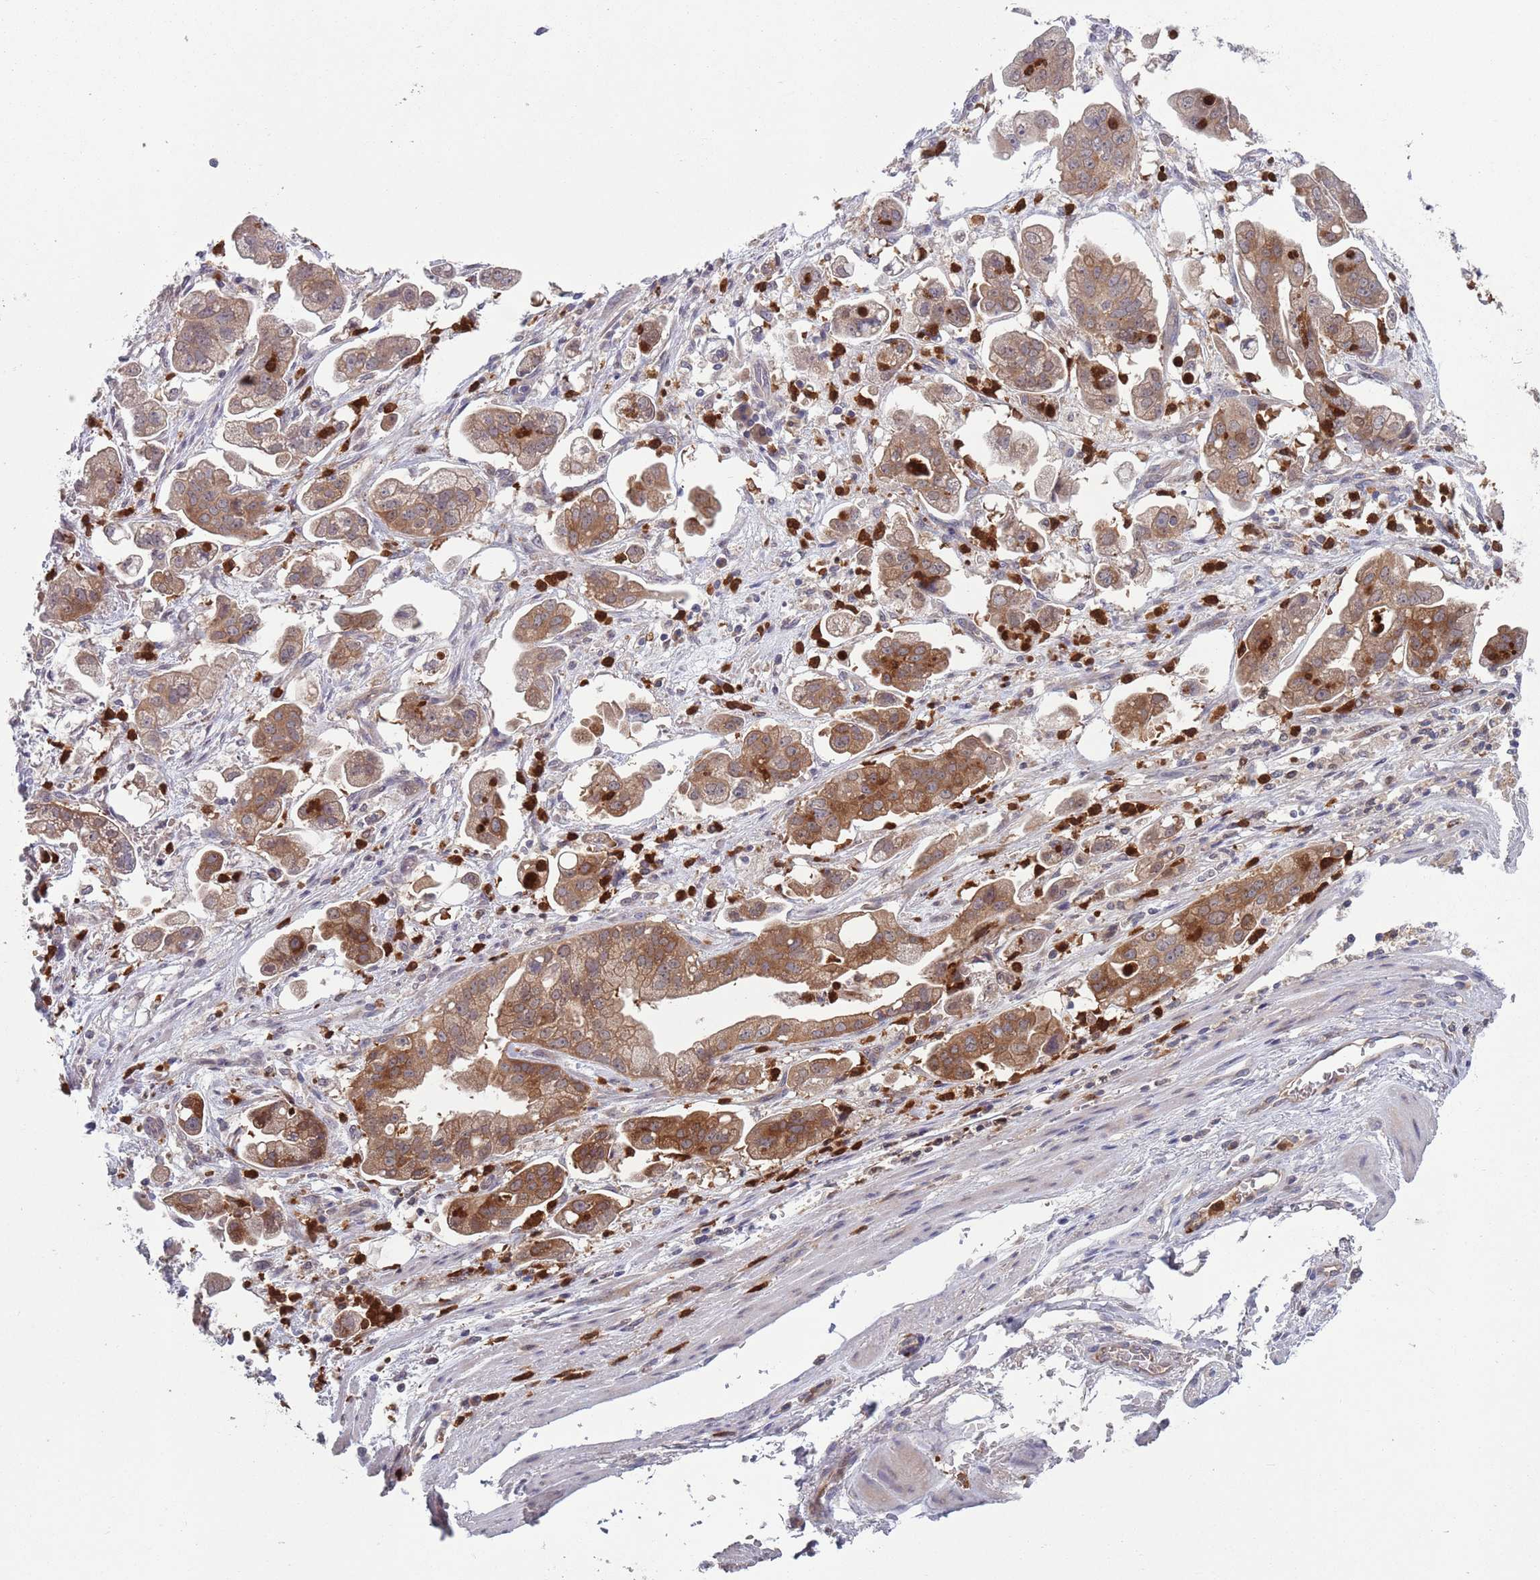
{"staining": {"intensity": "moderate", "quantity": ">75%", "location": "cytoplasmic/membranous"}, "tissue": "stomach cancer", "cell_type": "Tumor cells", "image_type": "cancer", "snomed": [{"axis": "morphology", "description": "Adenocarcinoma, NOS"}, {"axis": "topography", "description": "Stomach"}], "caption": "Protein expression analysis of stomach cancer displays moderate cytoplasmic/membranous staining in about >75% of tumor cells.", "gene": "TYW1", "patient": {"sex": "male", "age": 62}}